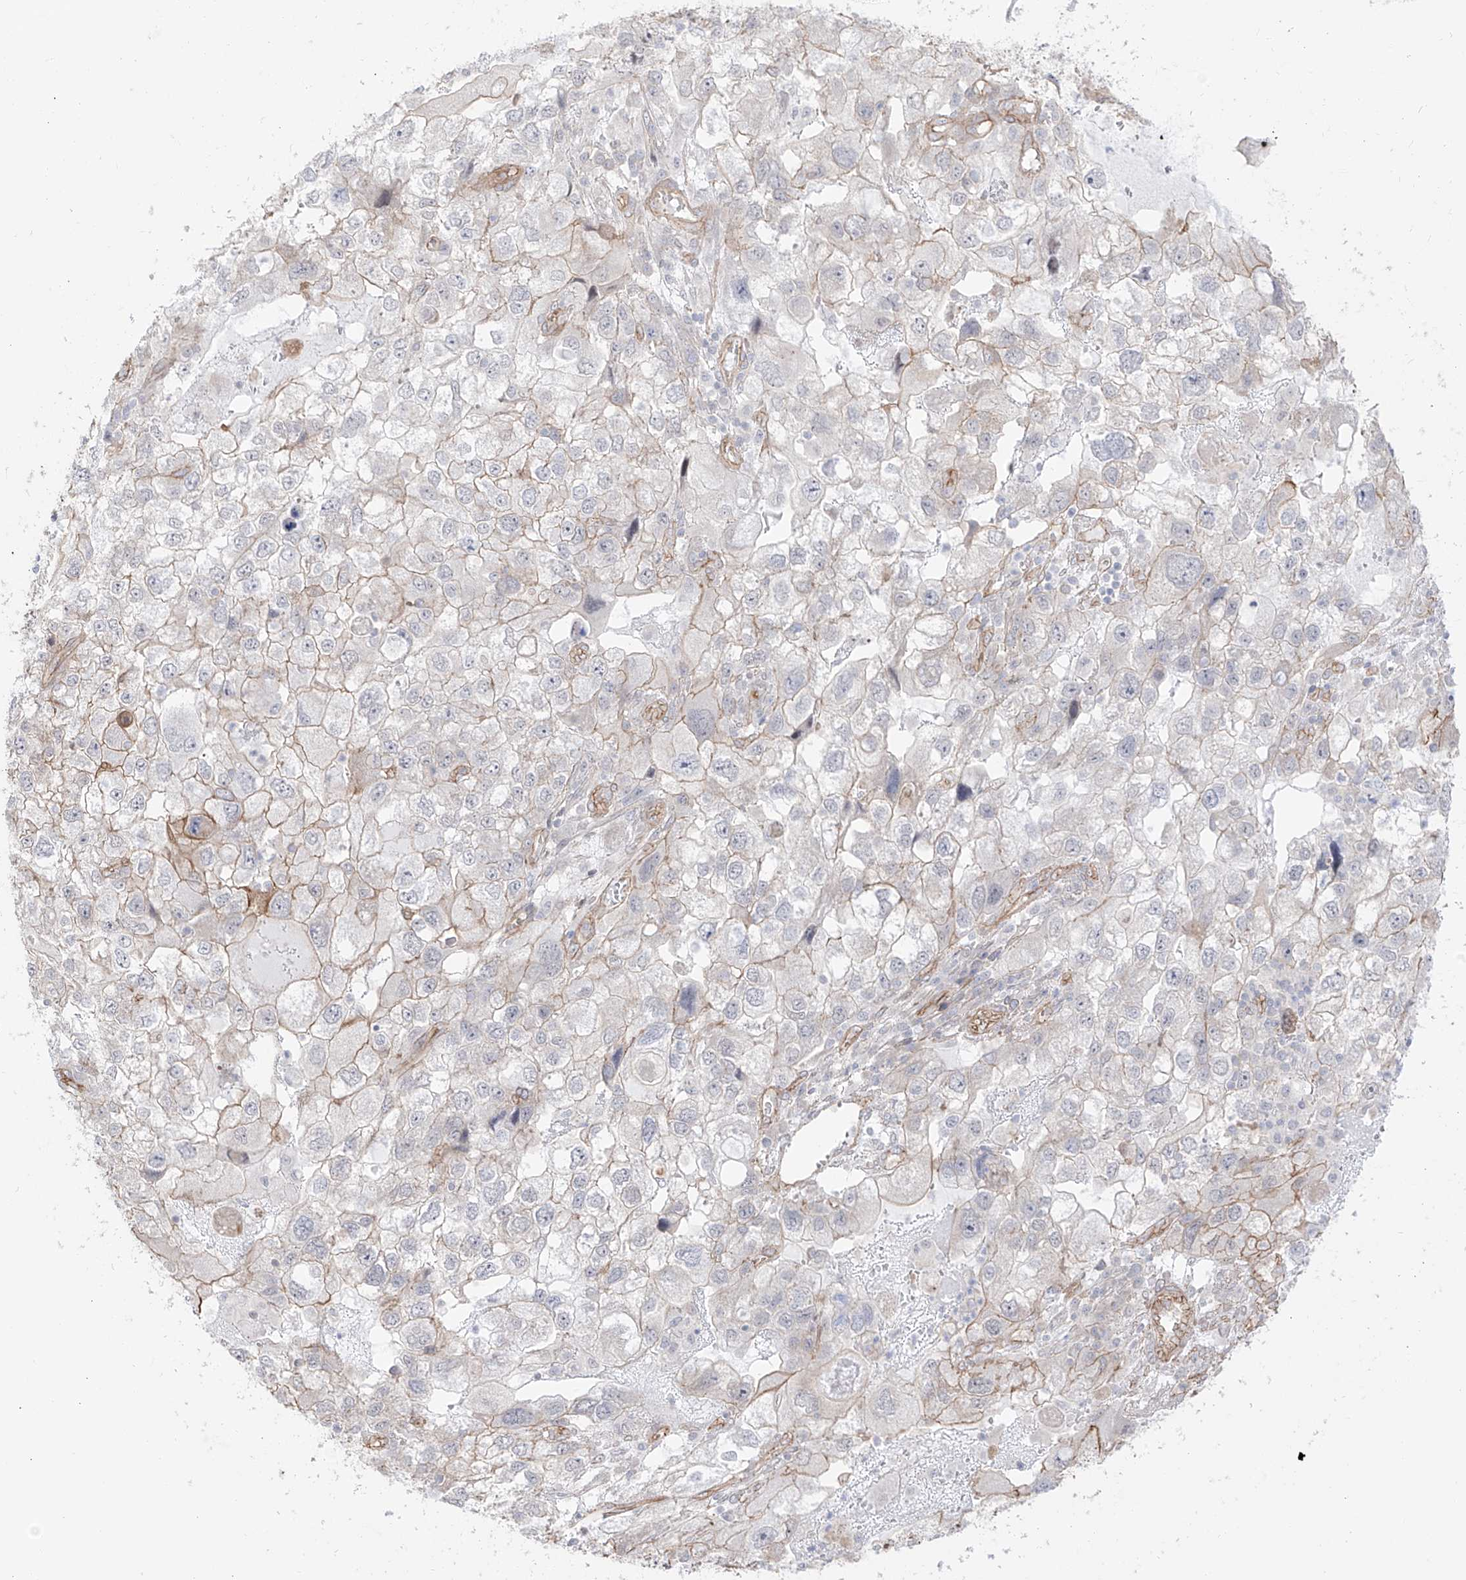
{"staining": {"intensity": "weak", "quantity": "<25%", "location": "cytoplasmic/membranous"}, "tissue": "endometrial cancer", "cell_type": "Tumor cells", "image_type": "cancer", "snomed": [{"axis": "morphology", "description": "Adenocarcinoma, NOS"}, {"axis": "topography", "description": "Endometrium"}], "caption": "High magnification brightfield microscopy of endometrial cancer (adenocarcinoma) stained with DAB (brown) and counterstained with hematoxylin (blue): tumor cells show no significant expression.", "gene": "ZNF180", "patient": {"sex": "female", "age": 49}}